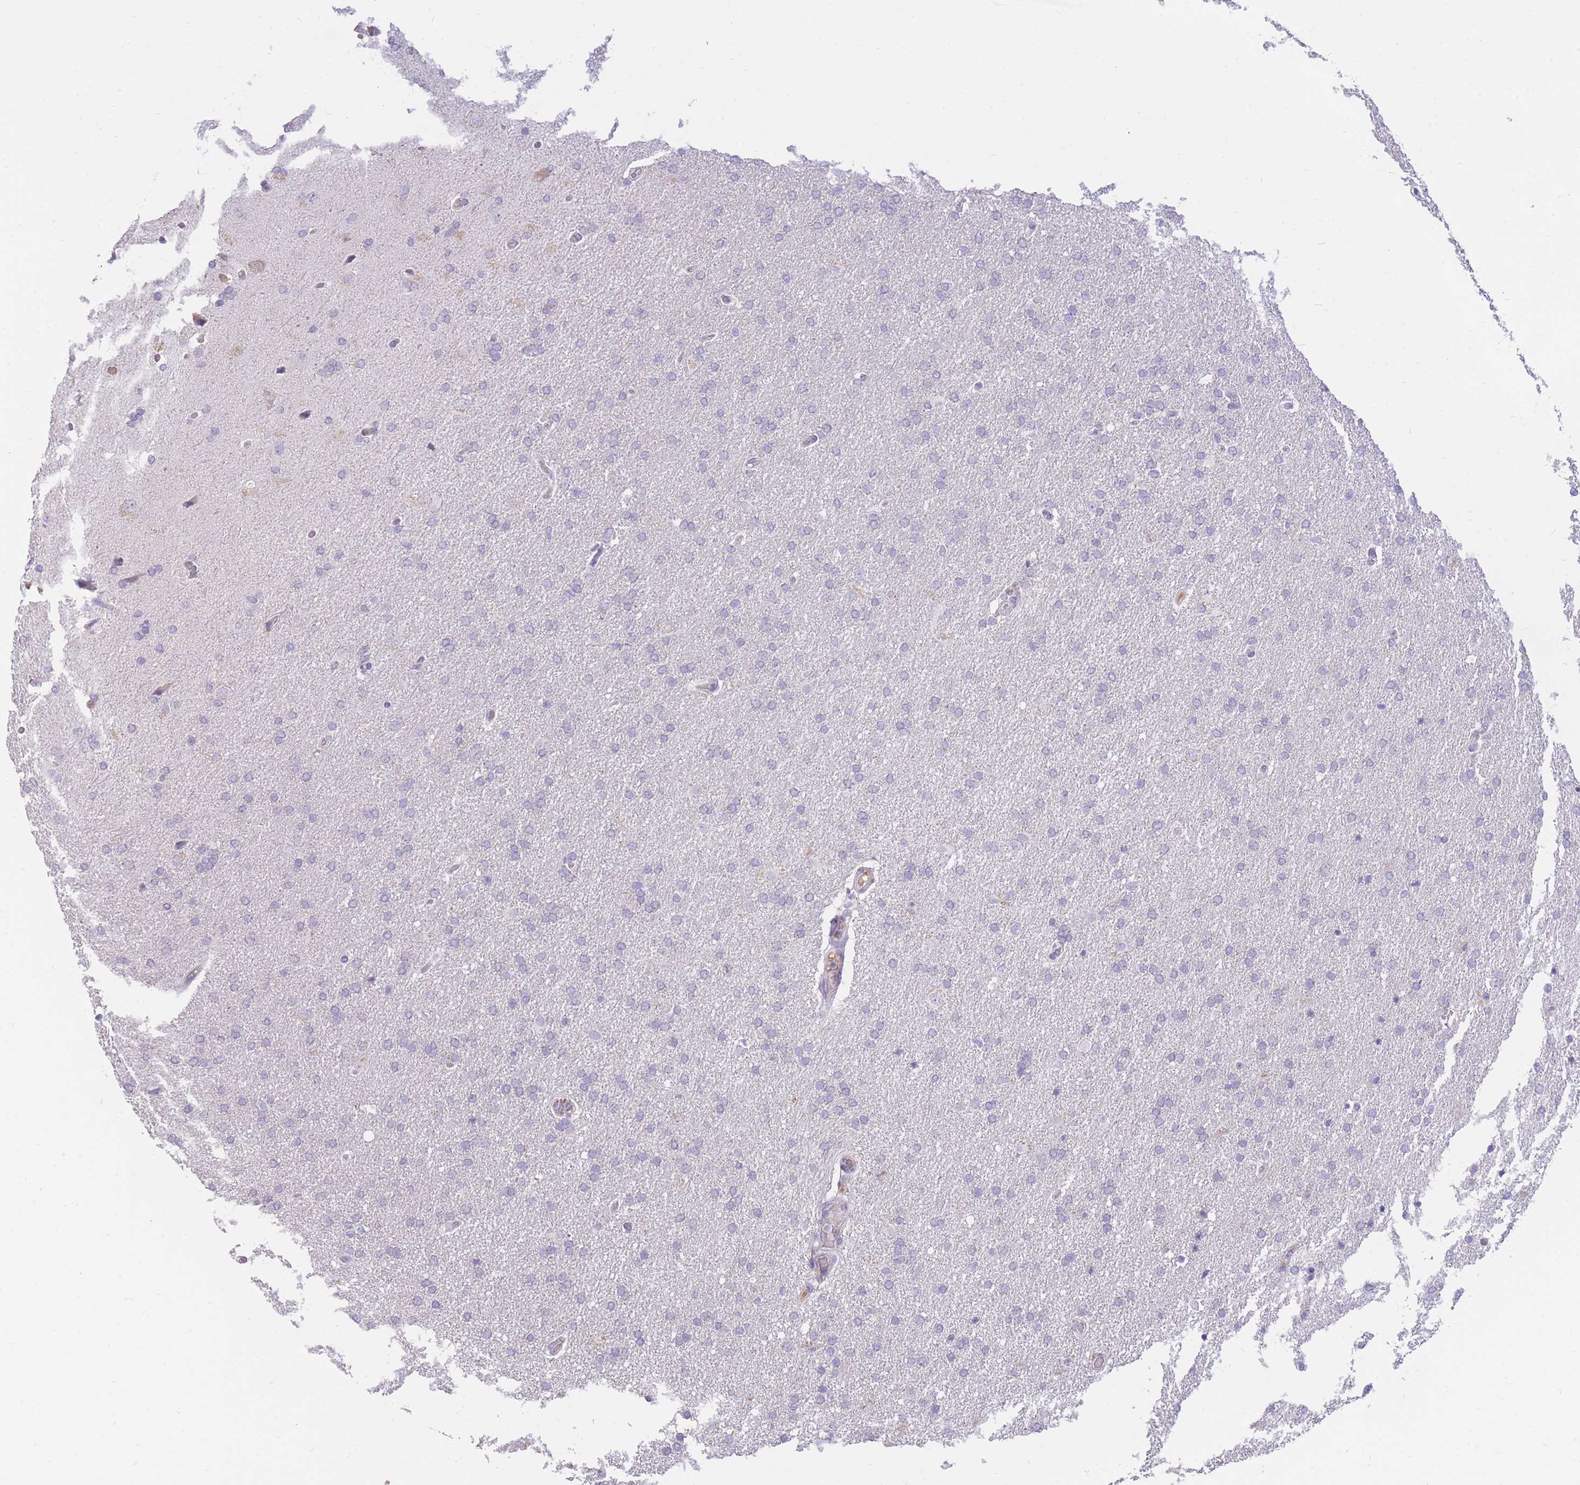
{"staining": {"intensity": "negative", "quantity": "none", "location": "none"}, "tissue": "glioma", "cell_type": "Tumor cells", "image_type": "cancer", "snomed": [{"axis": "morphology", "description": "Glioma, malignant, High grade"}, {"axis": "topography", "description": "Brain"}], "caption": "DAB (3,3'-diaminobenzidine) immunohistochemical staining of human glioma exhibits no significant expression in tumor cells. (DAB (3,3'-diaminobenzidine) immunohistochemistry (IHC) visualized using brightfield microscopy, high magnification).", "gene": "TPSD1", "patient": {"sex": "male", "age": 72}}